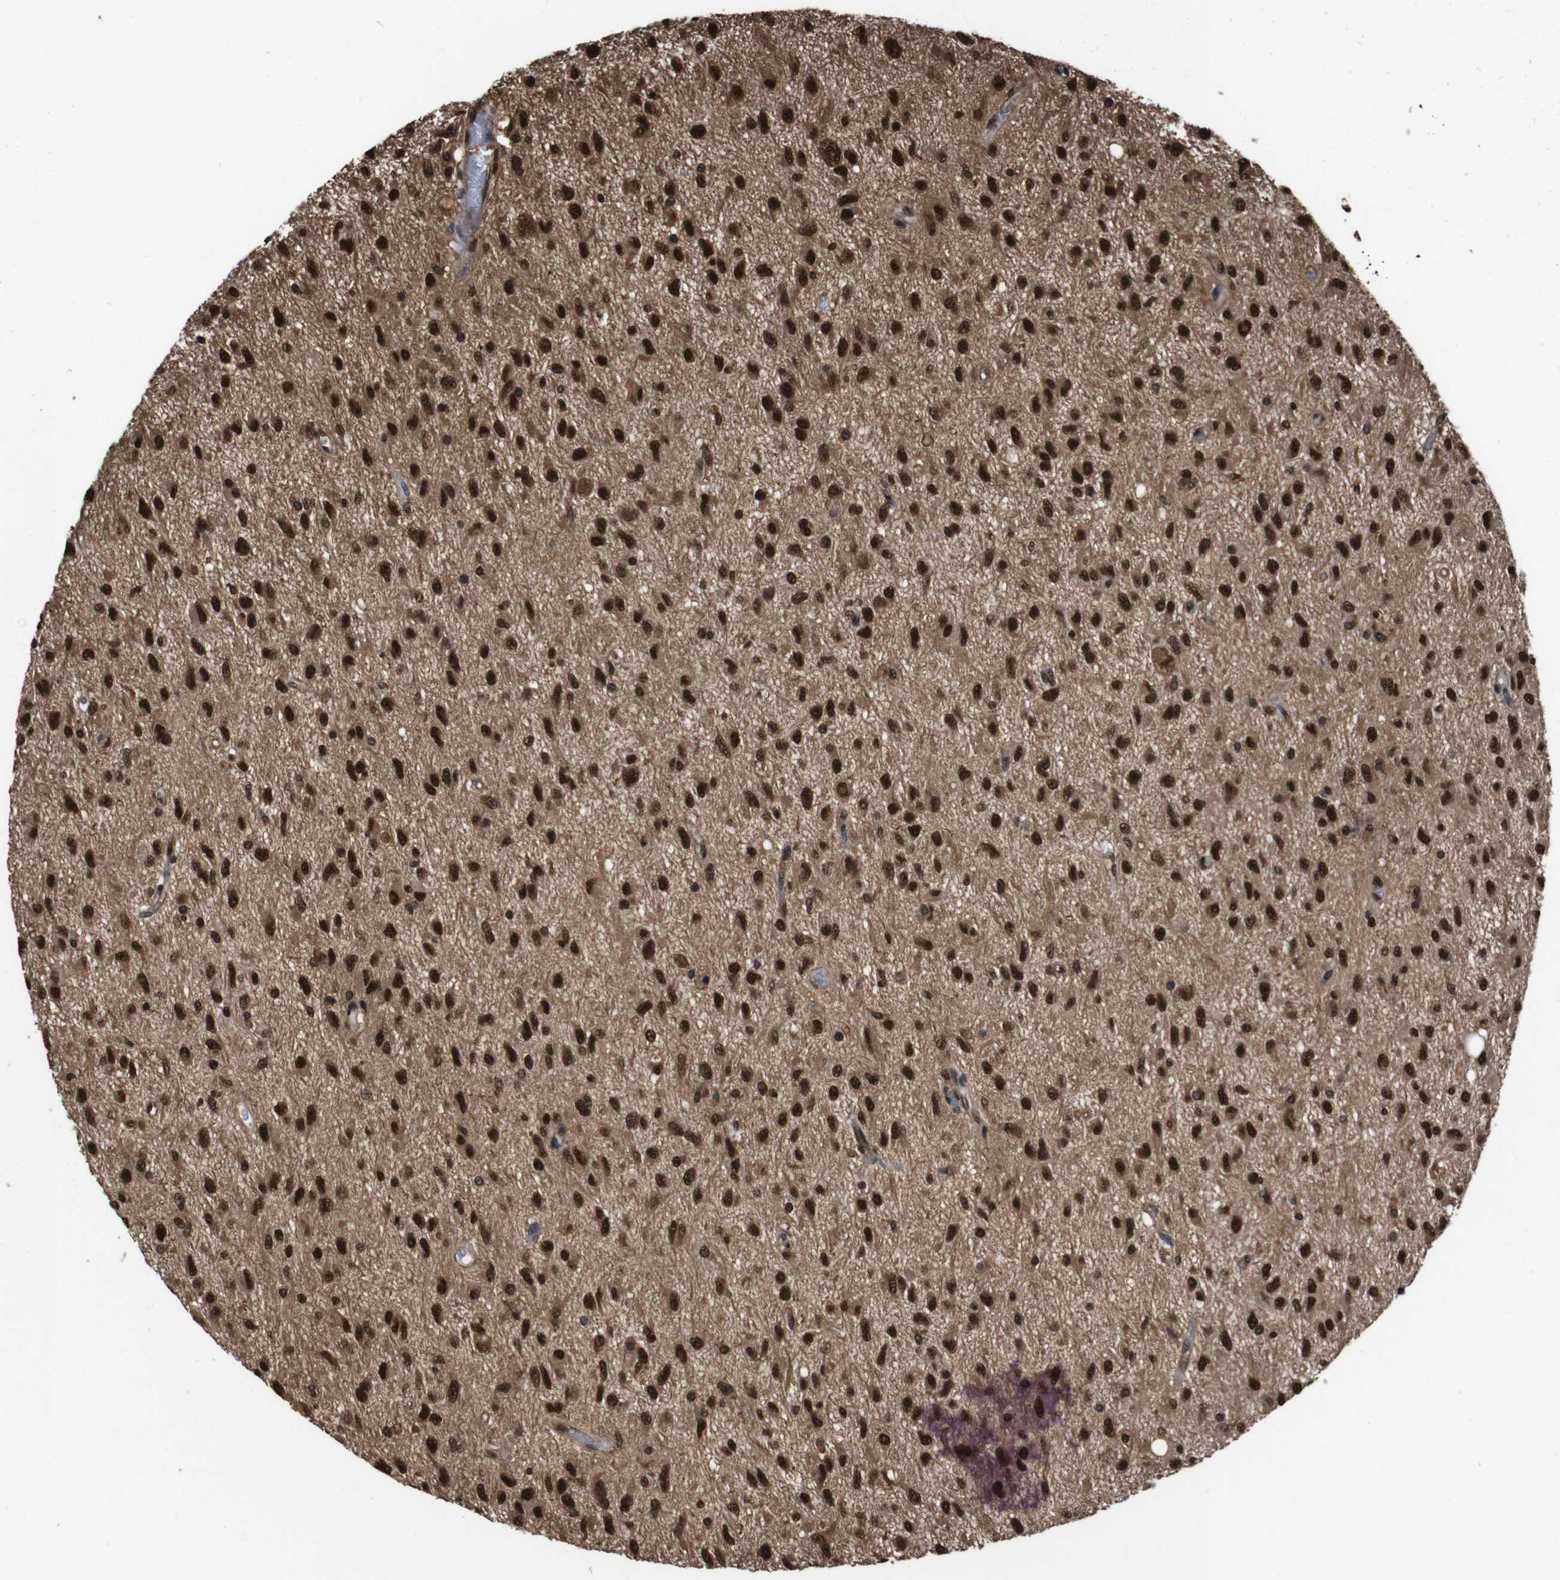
{"staining": {"intensity": "moderate", "quantity": ">75%", "location": "cytoplasmic/membranous,nuclear"}, "tissue": "glioma", "cell_type": "Tumor cells", "image_type": "cancer", "snomed": [{"axis": "morphology", "description": "Glioma, malignant, Low grade"}, {"axis": "topography", "description": "Brain"}], "caption": "Immunohistochemical staining of malignant glioma (low-grade) demonstrates moderate cytoplasmic/membranous and nuclear protein expression in approximately >75% of tumor cells. (brown staining indicates protein expression, while blue staining denotes nuclei).", "gene": "VCP", "patient": {"sex": "male", "age": 77}}